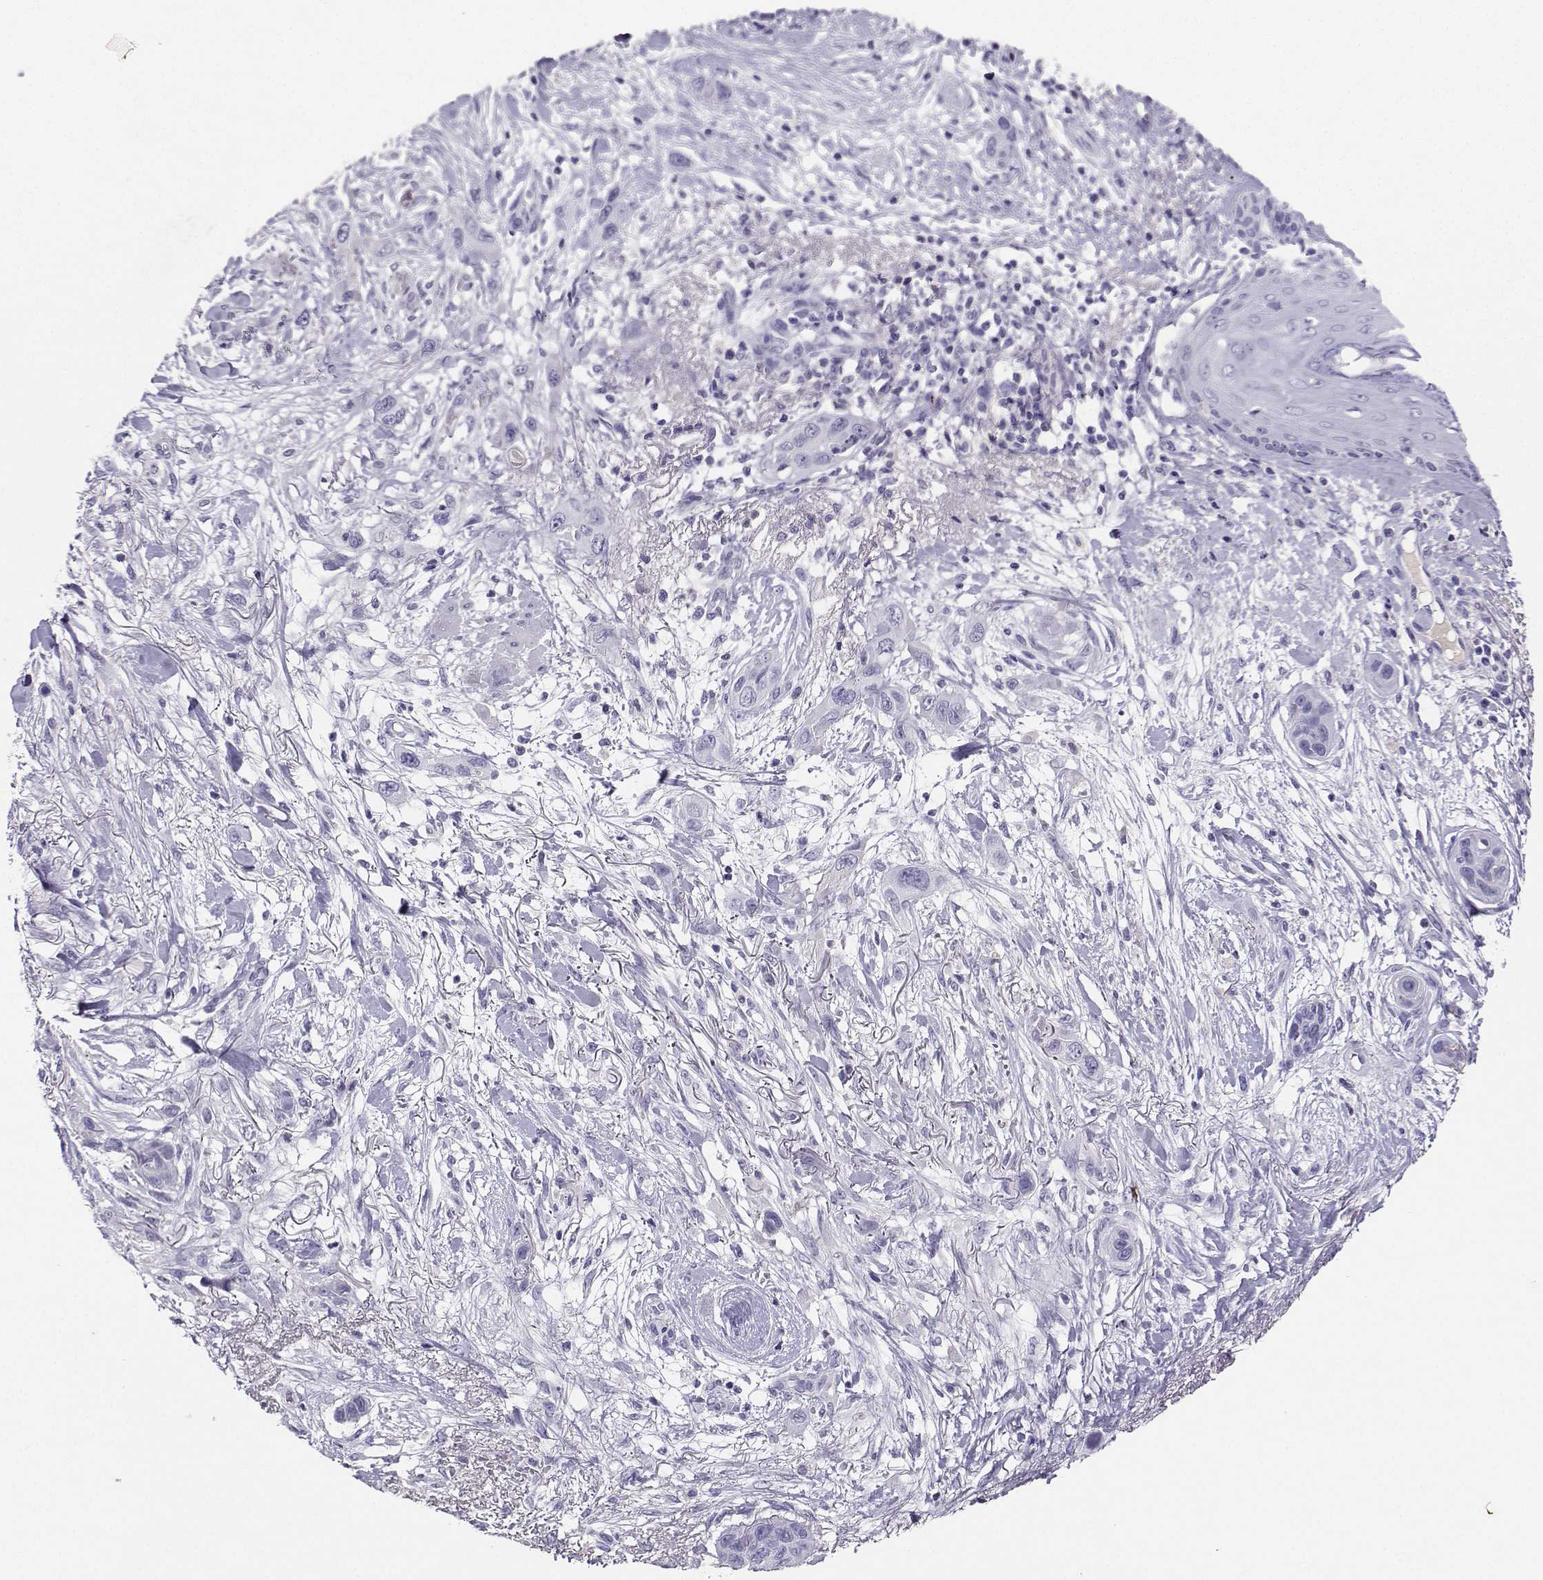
{"staining": {"intensity": "negative", "quantity": "none", "location": "none"}, "tissue": "skin cancer", "cell_type": "Tumor cells", "image_type": "cancer", "snomed": [{"axis": "morphology", "description": "Squamous cell carcinoma, NOS"}, {"axis": "topography", "description": "Skin"}], "caption": "Immunohistochemistry (IHC) photomicrograph of human skin squamous cell carcinoma stained for a protein (brown), which displays no expression in tumor cells.", "gene": "GRIK4", "patient": {"sex": "male", "age": 79}}